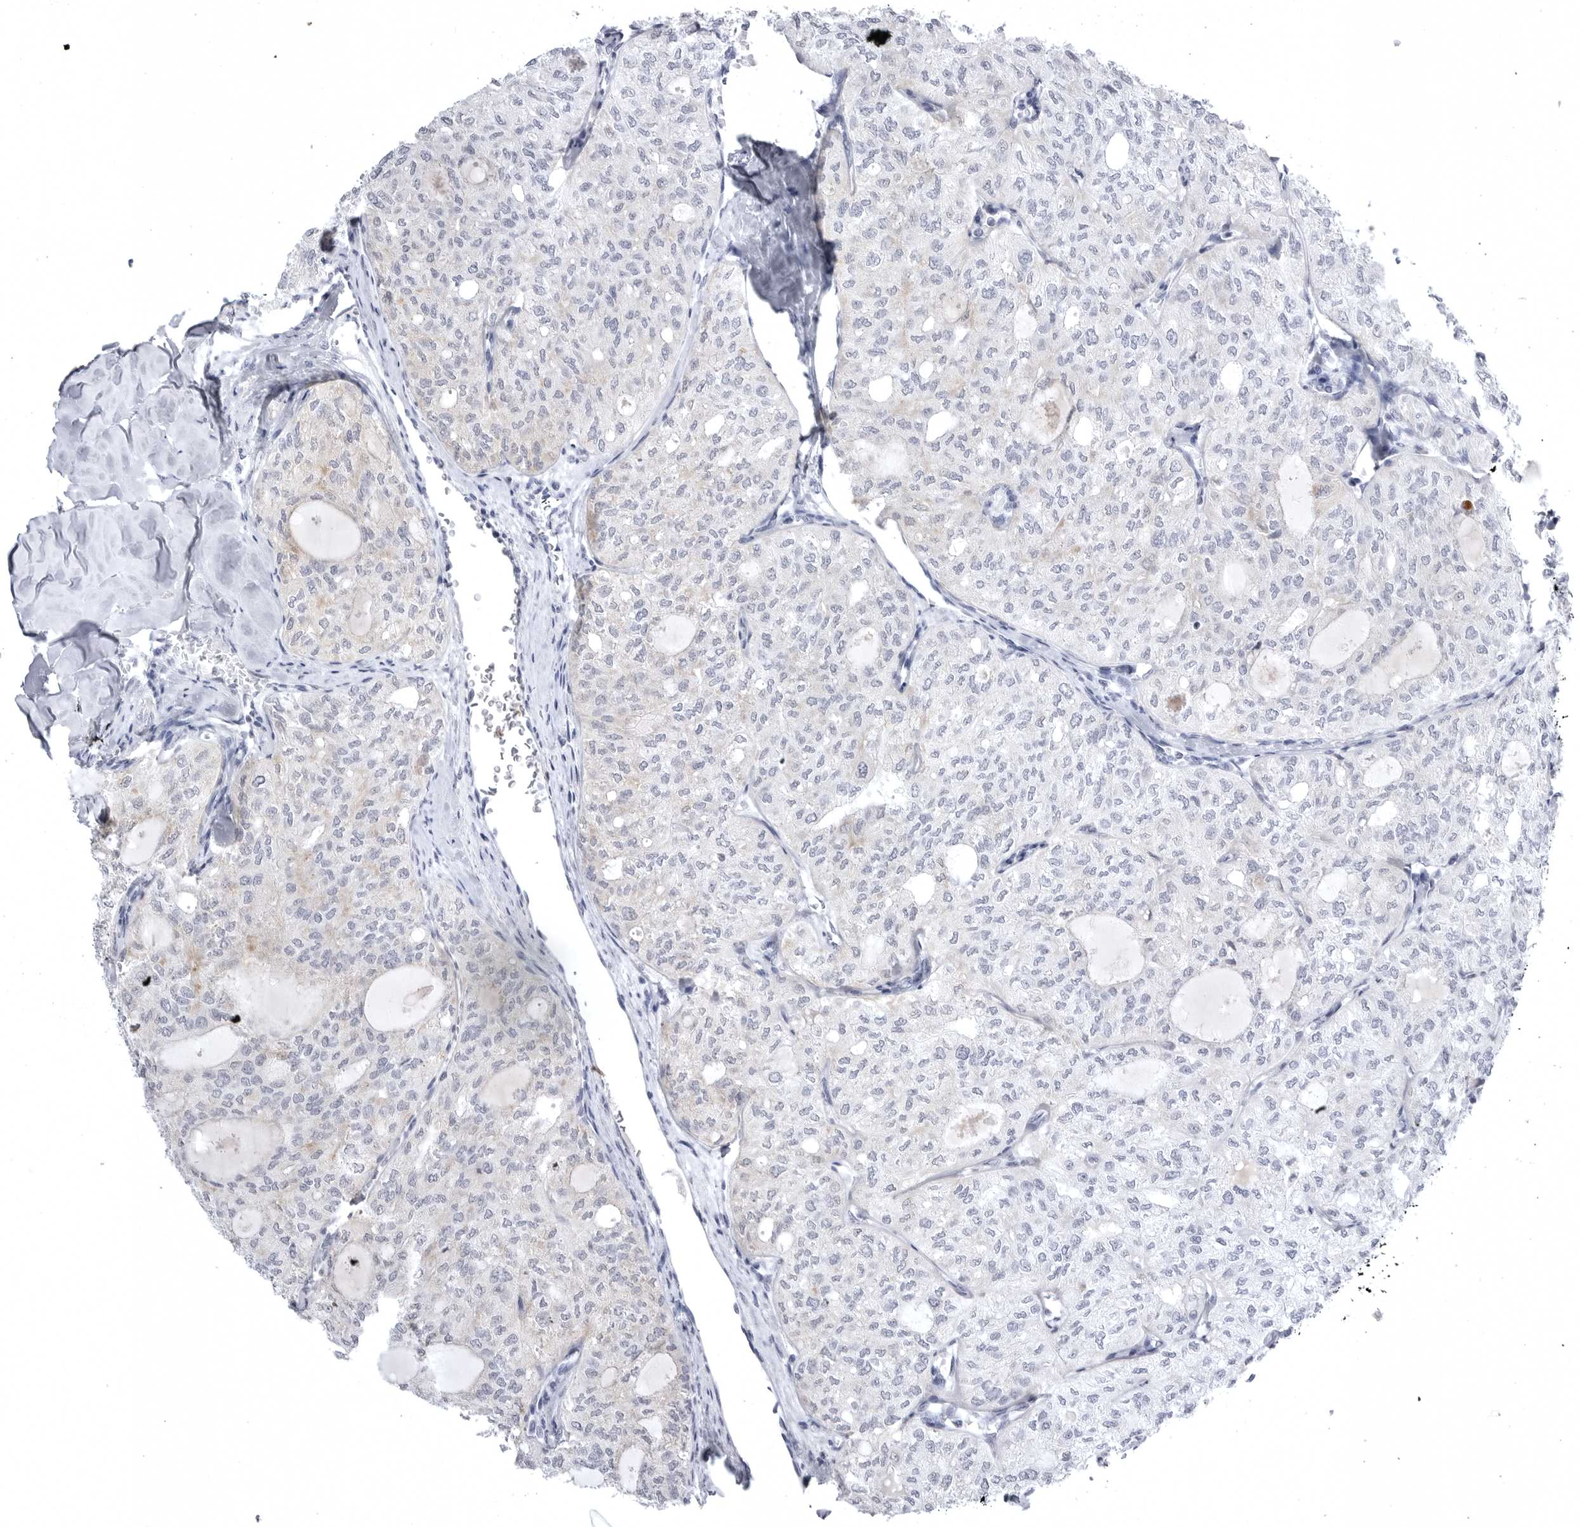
{"staining": {"intensity": "moderate", "quantity": "<25%", "location": "cytoplasmic/membranous"}, "tissue": "thyroid cancer", "cell_type": "Tumor cells", "image_type": "cancer", "snomed": [{"axis": "morphology", "description": "Follicular adenoma carcinoma, NOS"}, {"axis": "topography", "description": "Thyroid gland"}], "caption": "The immunohistochemical stain highlights moderate cytoplasmic/membranous staining in tumor cells of thyroid follicular adenoma carcinoma tissue.", "gene": "TUFM", "patient": {"sex": "male", "age": 75}}